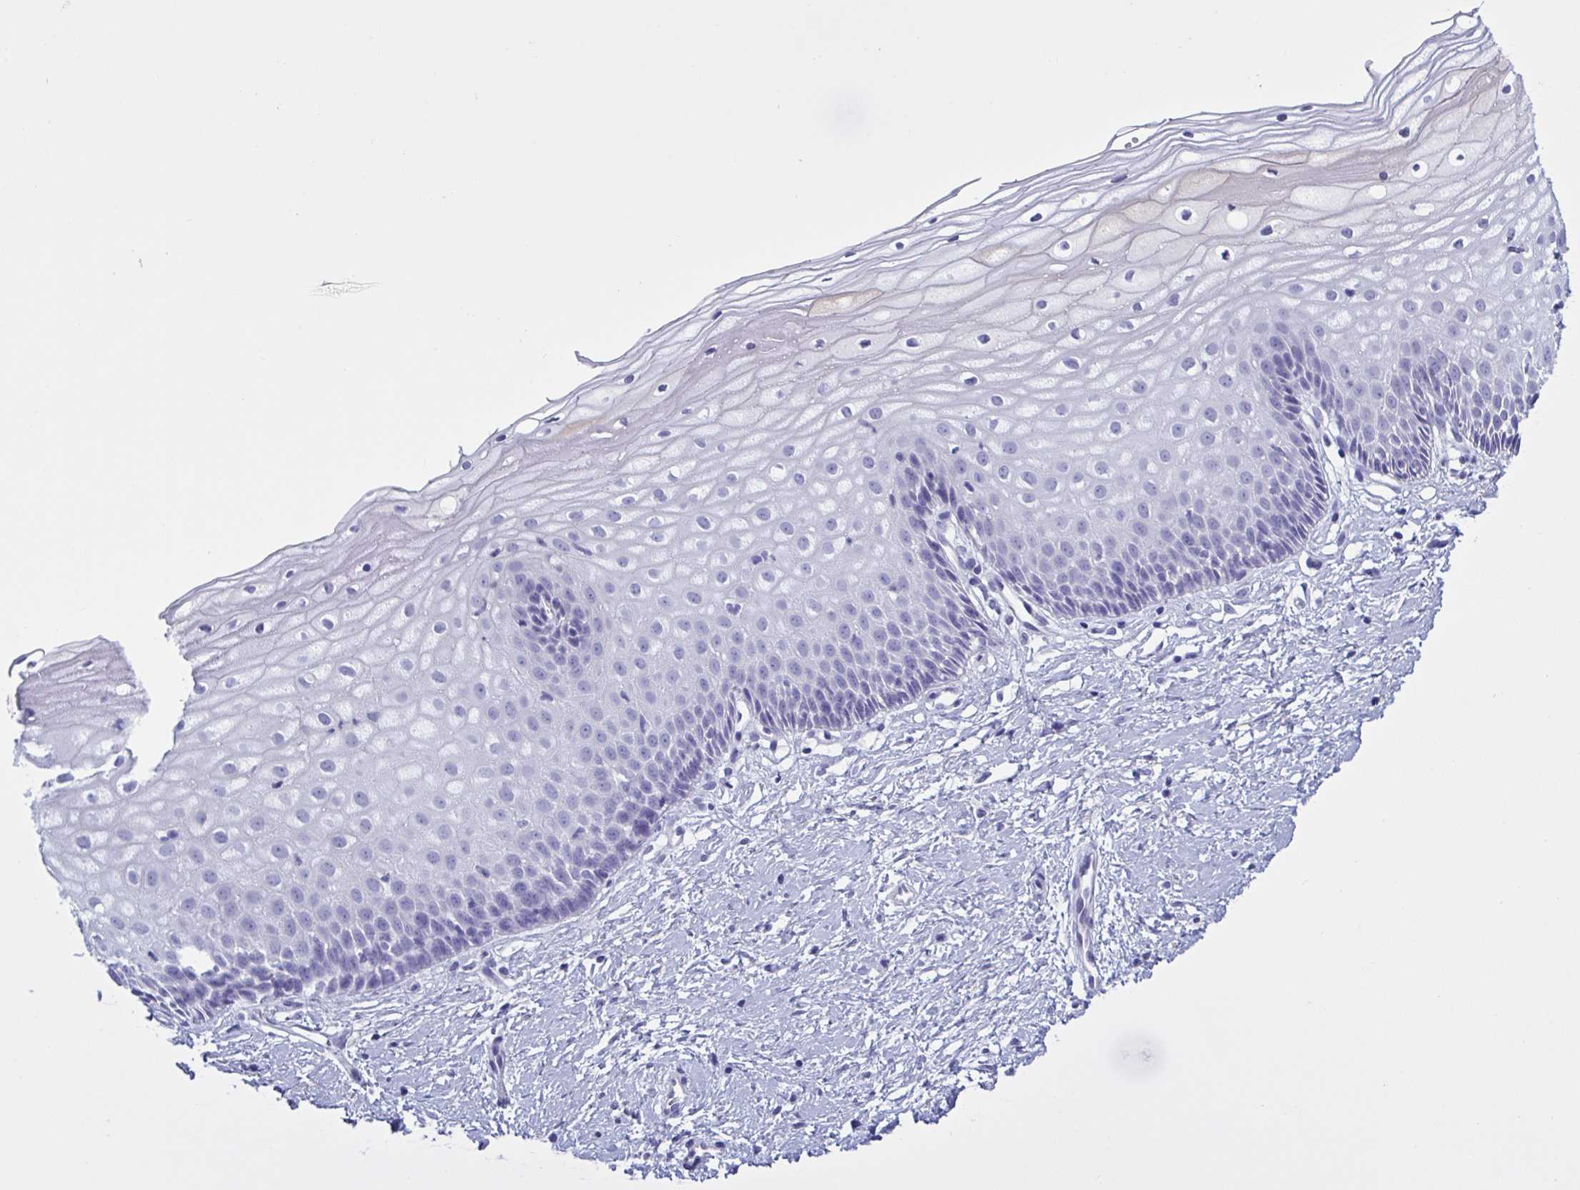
{"staining": {"intensity": "negative", "quantity": "none", "location": "none"}, "tissue": "cervix", "cell_type": "Squamous epithelial cells", "image_type": "normal", "snomed": [{"axis": "morphology", "description": "Normal tissue, NOS"}, {"axis": "topography", "description": "Cervix"}], "caption": "A micrograph of cervix stained for a protein shows no brown staining in squamous epithelial cells.", "gene": "USP35", "patient": {"sex": "female", "age": 36}}